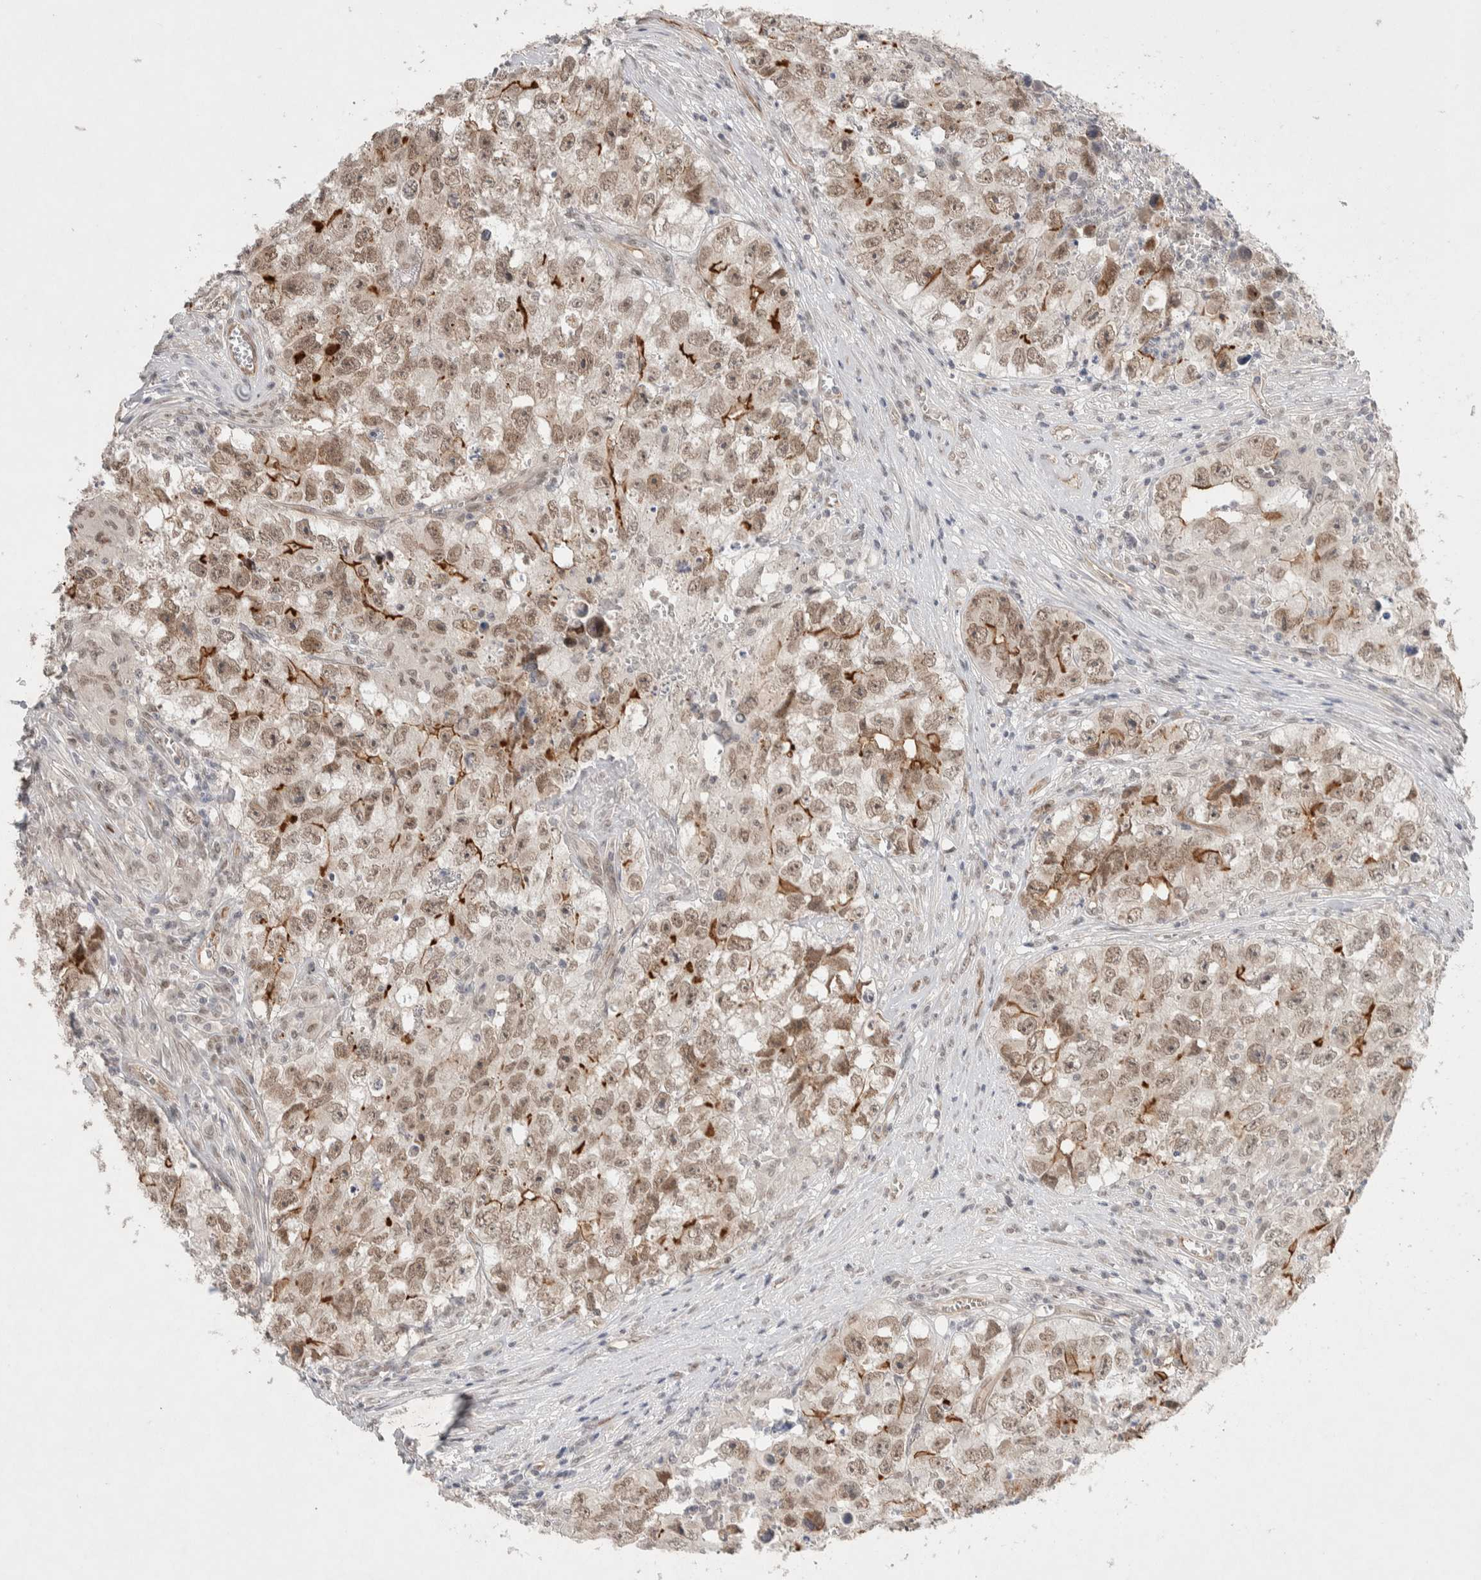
{"staining": {"intensity": "weak", "quantity": ">75%", "location": "nuclear"}, "tissue": "testis cancer", "cell_type": "Tumor cells", "image_type": "cancer", "snomed": [{"axis": "morphology", "description": "Seminoma, NOS"}, {"axis": "morphology", "description": "Carcinoma, Embryonal, NOS"}, {"axis": "topography", "description": "Testis"}], "caption": "Weak nuclear protein staining is present in about >75% of tumor cells in testis embryonal carcinoma.", "gene": "ZNF704", "patient": {"sex": "male", "age": 43}}